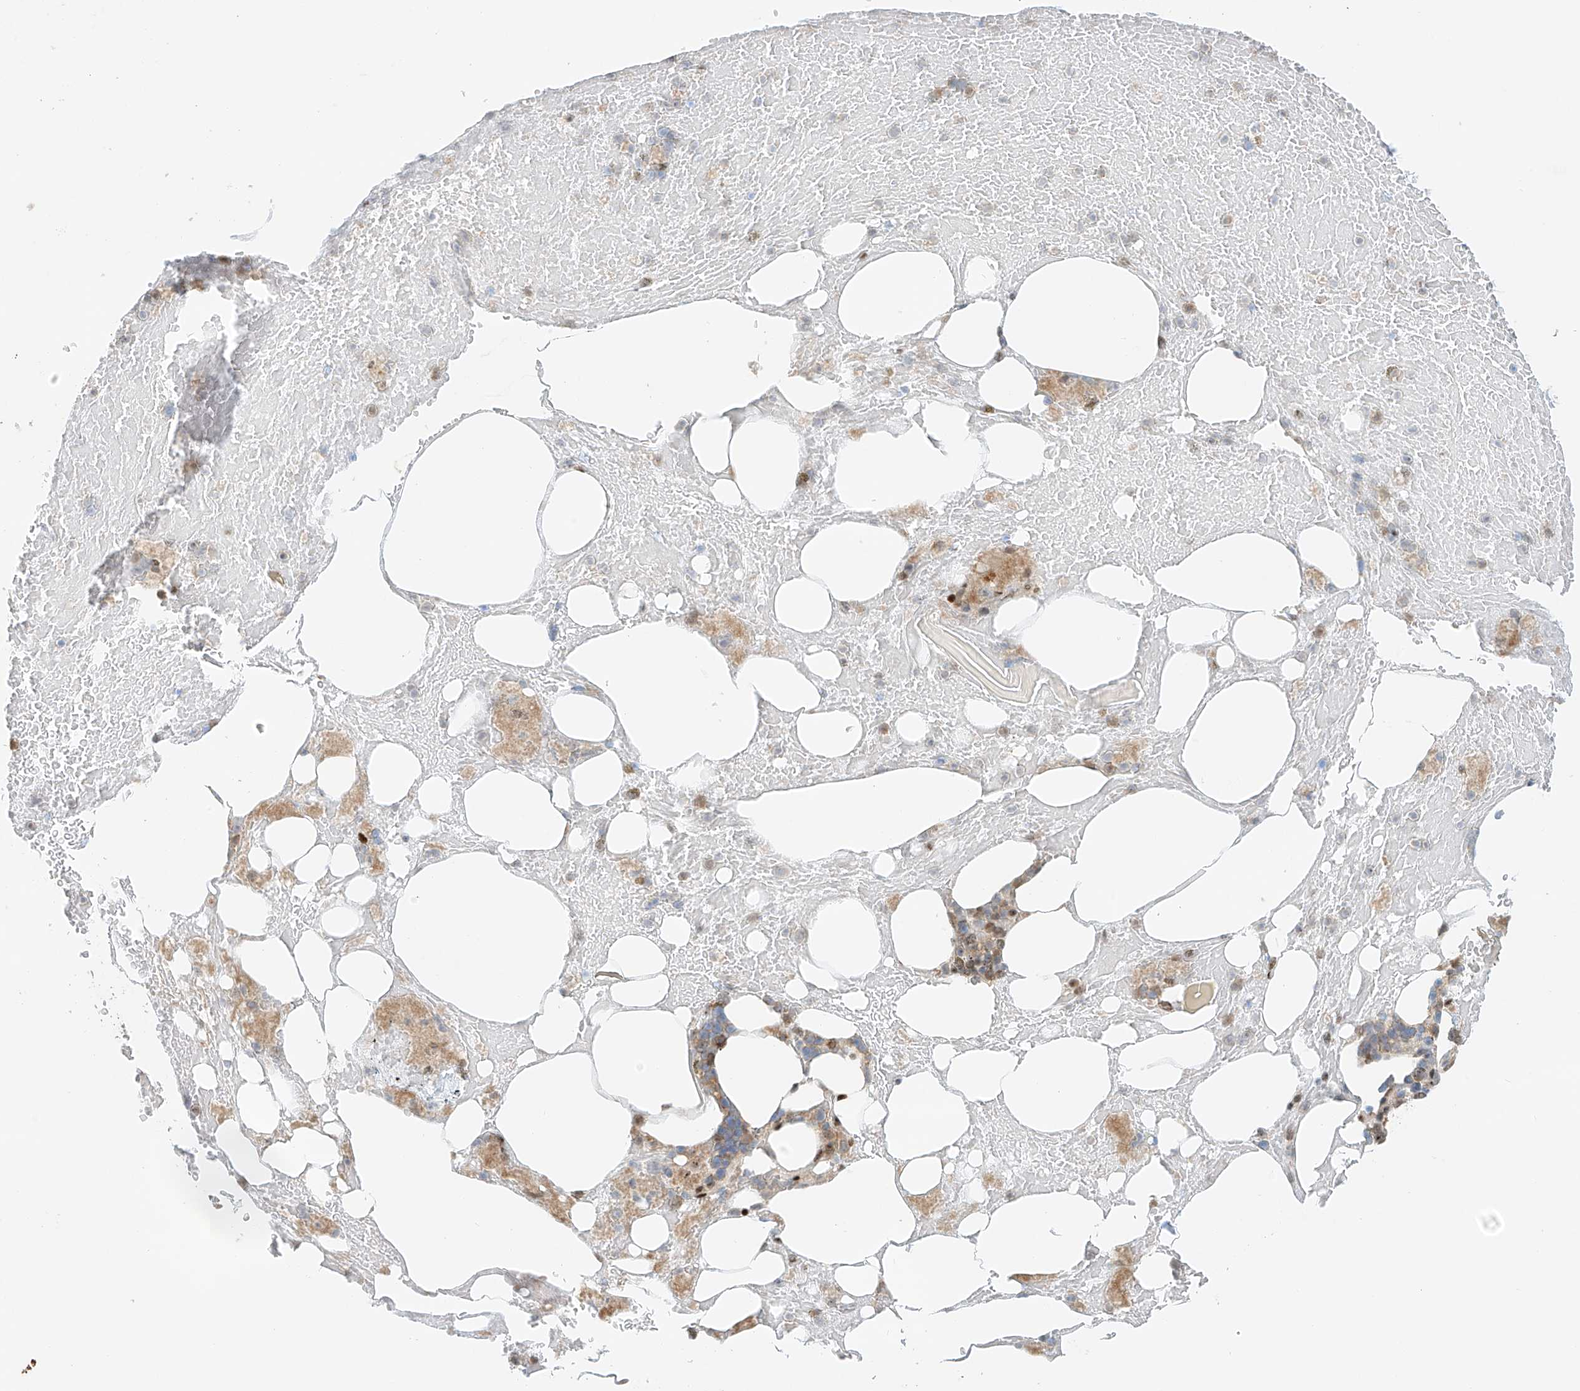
{"staining": {"intensity": "moderate", "quantity": "<25%", "location": "cytoplasmic/membranous,nuclear"}, "tissue": "bone marrow", "cell_type": "Hematopoietic cells", "image_type": "normal", "snomed": [{"axis": "morphology", "description": "Normal tissue, NOS"}, {"axis": "topography", "description": "Bone marrow"}], "caption": "This is an image of IHC staining of normal bone marrow, which shows moderate positivity in the cytoplasmic/membranous,nuclear of hematopoietic cells.", "gene": "ZNF514", "patient": {"sex": "male", "age": 60}}